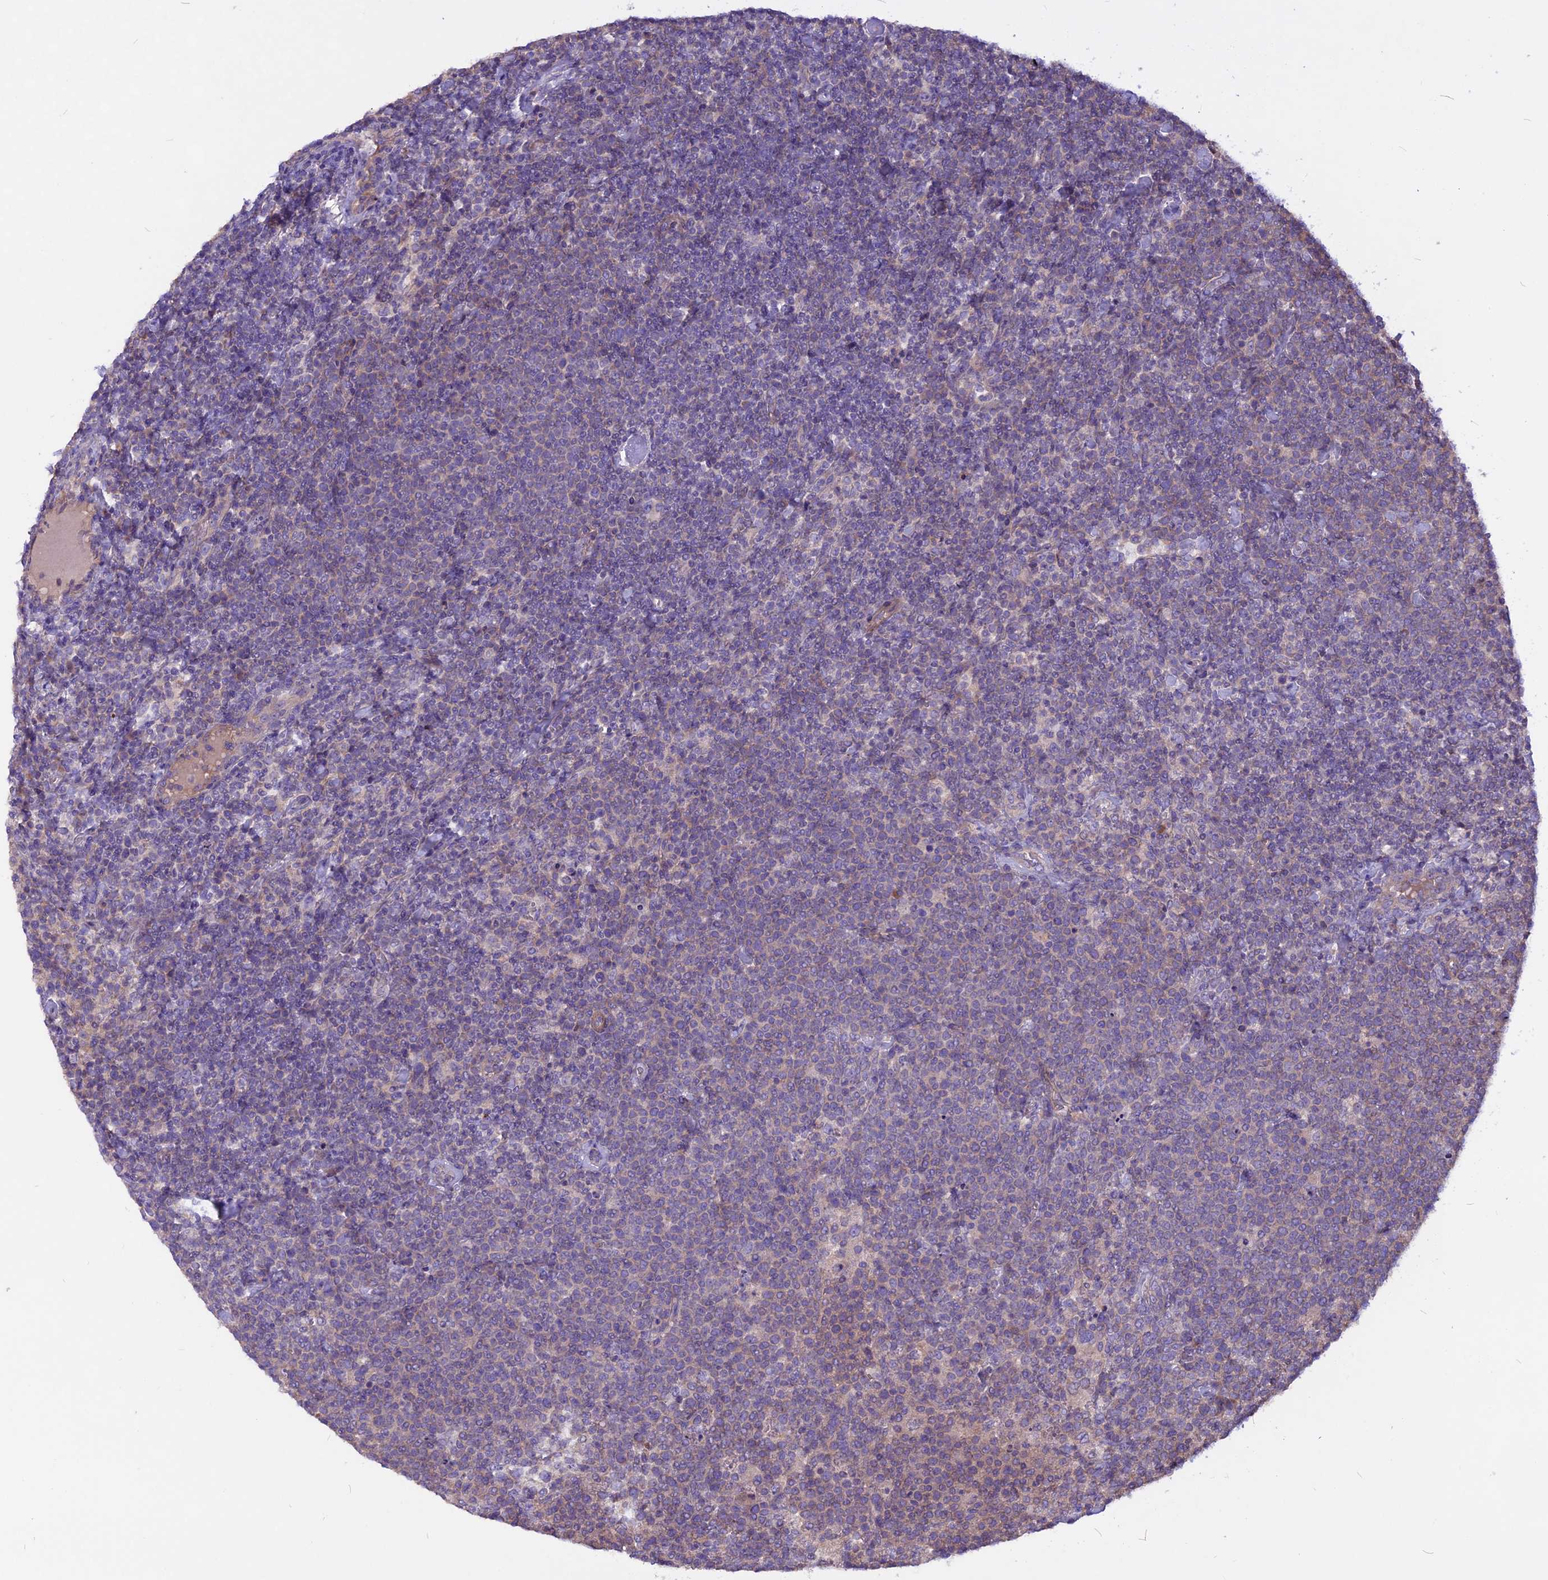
{"staining": {"intensity": "moderate", "quantity": "<25%", "location": "cytoplasmic/membranous"}, "tissue": "lymphoma", "cell_type": "Tumor cells", "image_type": "cancer", "snomed": [{"axis": "morphology", "description": "Malignant lymphoma, non-Hodgkin's type, High grade"}, {"axis": "topography", "description": "Lymph node"}], "caption": "Immunohistochemical staining of human malignant lymphoma, non-Hodgkin's type (high-grade) demonstrates low levels of moderate cytoplasmic/membranous expression in approximately <25% of tumor cells. The staining was performed using DAB (3,3'-diaminobenzidine), with brown indicating positive protein expression. Nuclei are stained blue with hematoxylin.", "gene": "ANO3", "patient": {"sex": "male", "age": 61}}